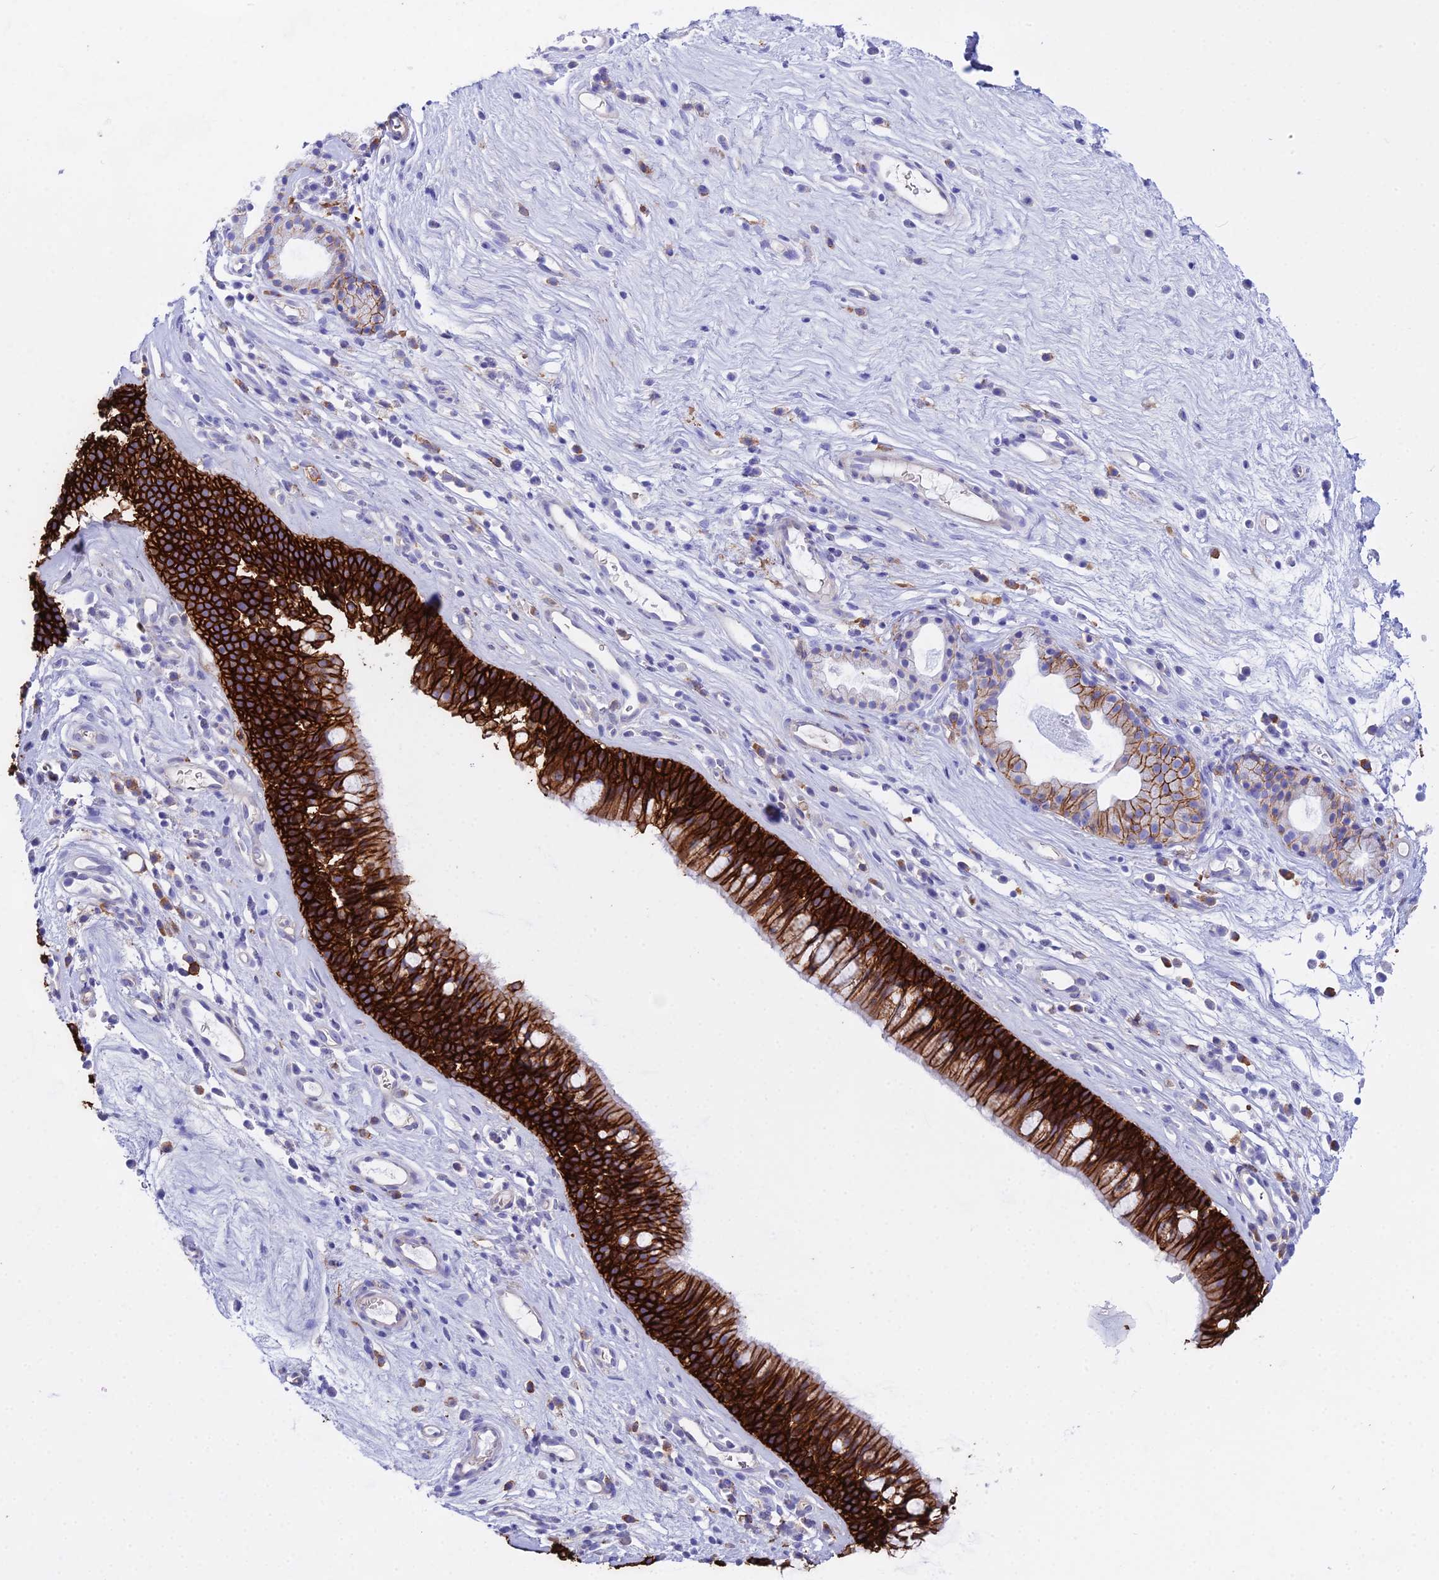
{"staining": {"intensity": "strong", "quantity": ">75%", "location": "cytoplasmic/membranous"}, "tissue": "nasopharynx", "cell_type": "Respiratory epithelial cells", "image_type": "normal", "snomed": [{"axis": "morphology", "description": "Normal tissue, NOS"}, {"axis": "morphology", "description": "Inflammation, NOS"}, {"axis": "morphology", "description": "Malignant melanoma, Metastatic site"}, {"axis": "topography", "description": "Nasopharynx"}], "caption": "Protein staining reveals strong cytoplasmic/membranous positivity in approximately >75% of respiratory epithelial cells in normal nasopharynx.", "gene": "OR1Q1", "patient": {"sex": "male", "age": 70}}